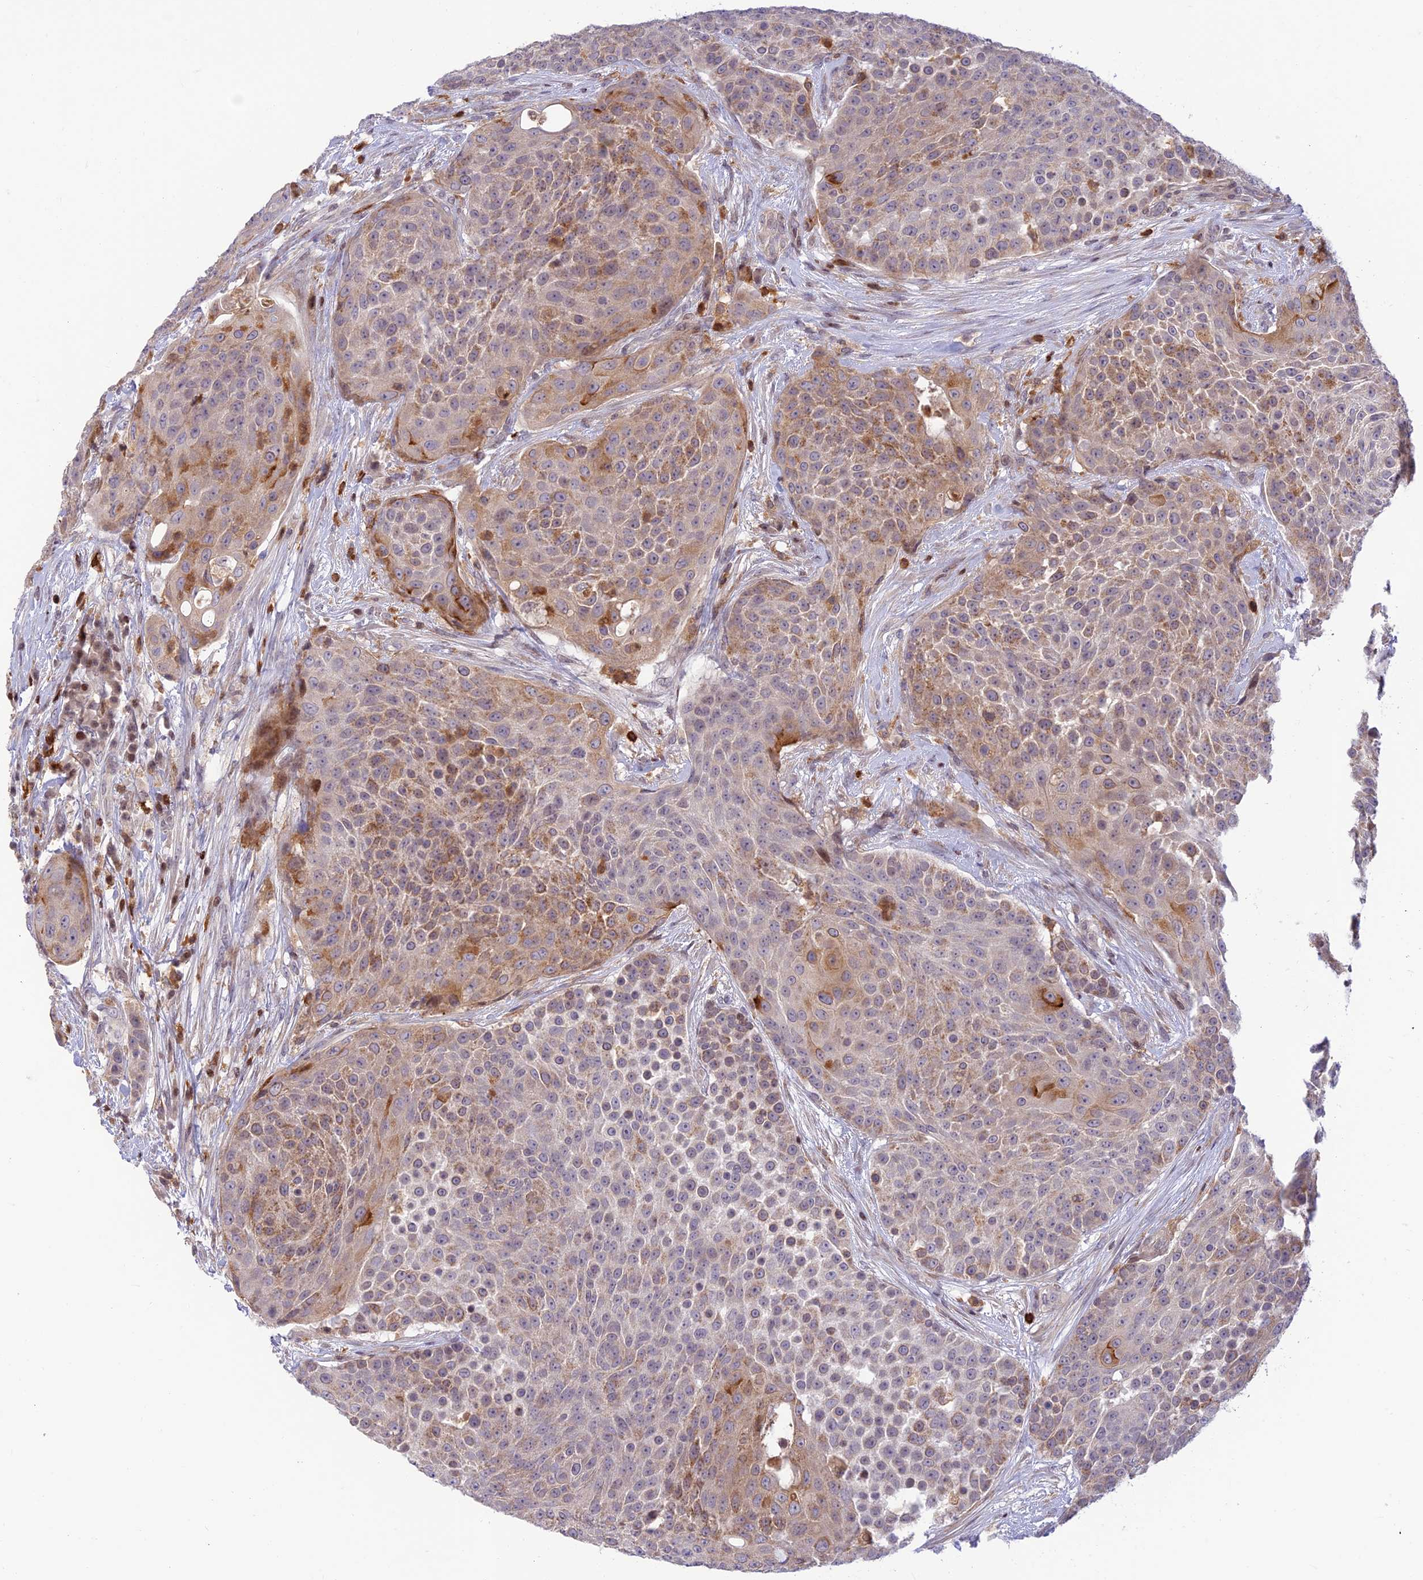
{"staining": {"intensity": "moderate", "quantity": "<25%", "location": "cytoplasmic/membranous"}, "tissue": "urothelial cancer", "cell_type": "Tumor cells", "image_type": "cancer", "snomed": [{"axis": "morphology", "description": "Urothelial carcinoma, High grade"}, {"axis": "topography", "description": "Urinary bladder"}], "caption": "A low amount of moderate cytoplasmic/membranous positivity is seen in about <25% of tumor cells in high-grade urothelial carcinoma tissue. (Brightfield microscopy of DAB IHC at high magnification).", "gene": "FAM186B", "patient": {"sex": "female", "age": 63}}